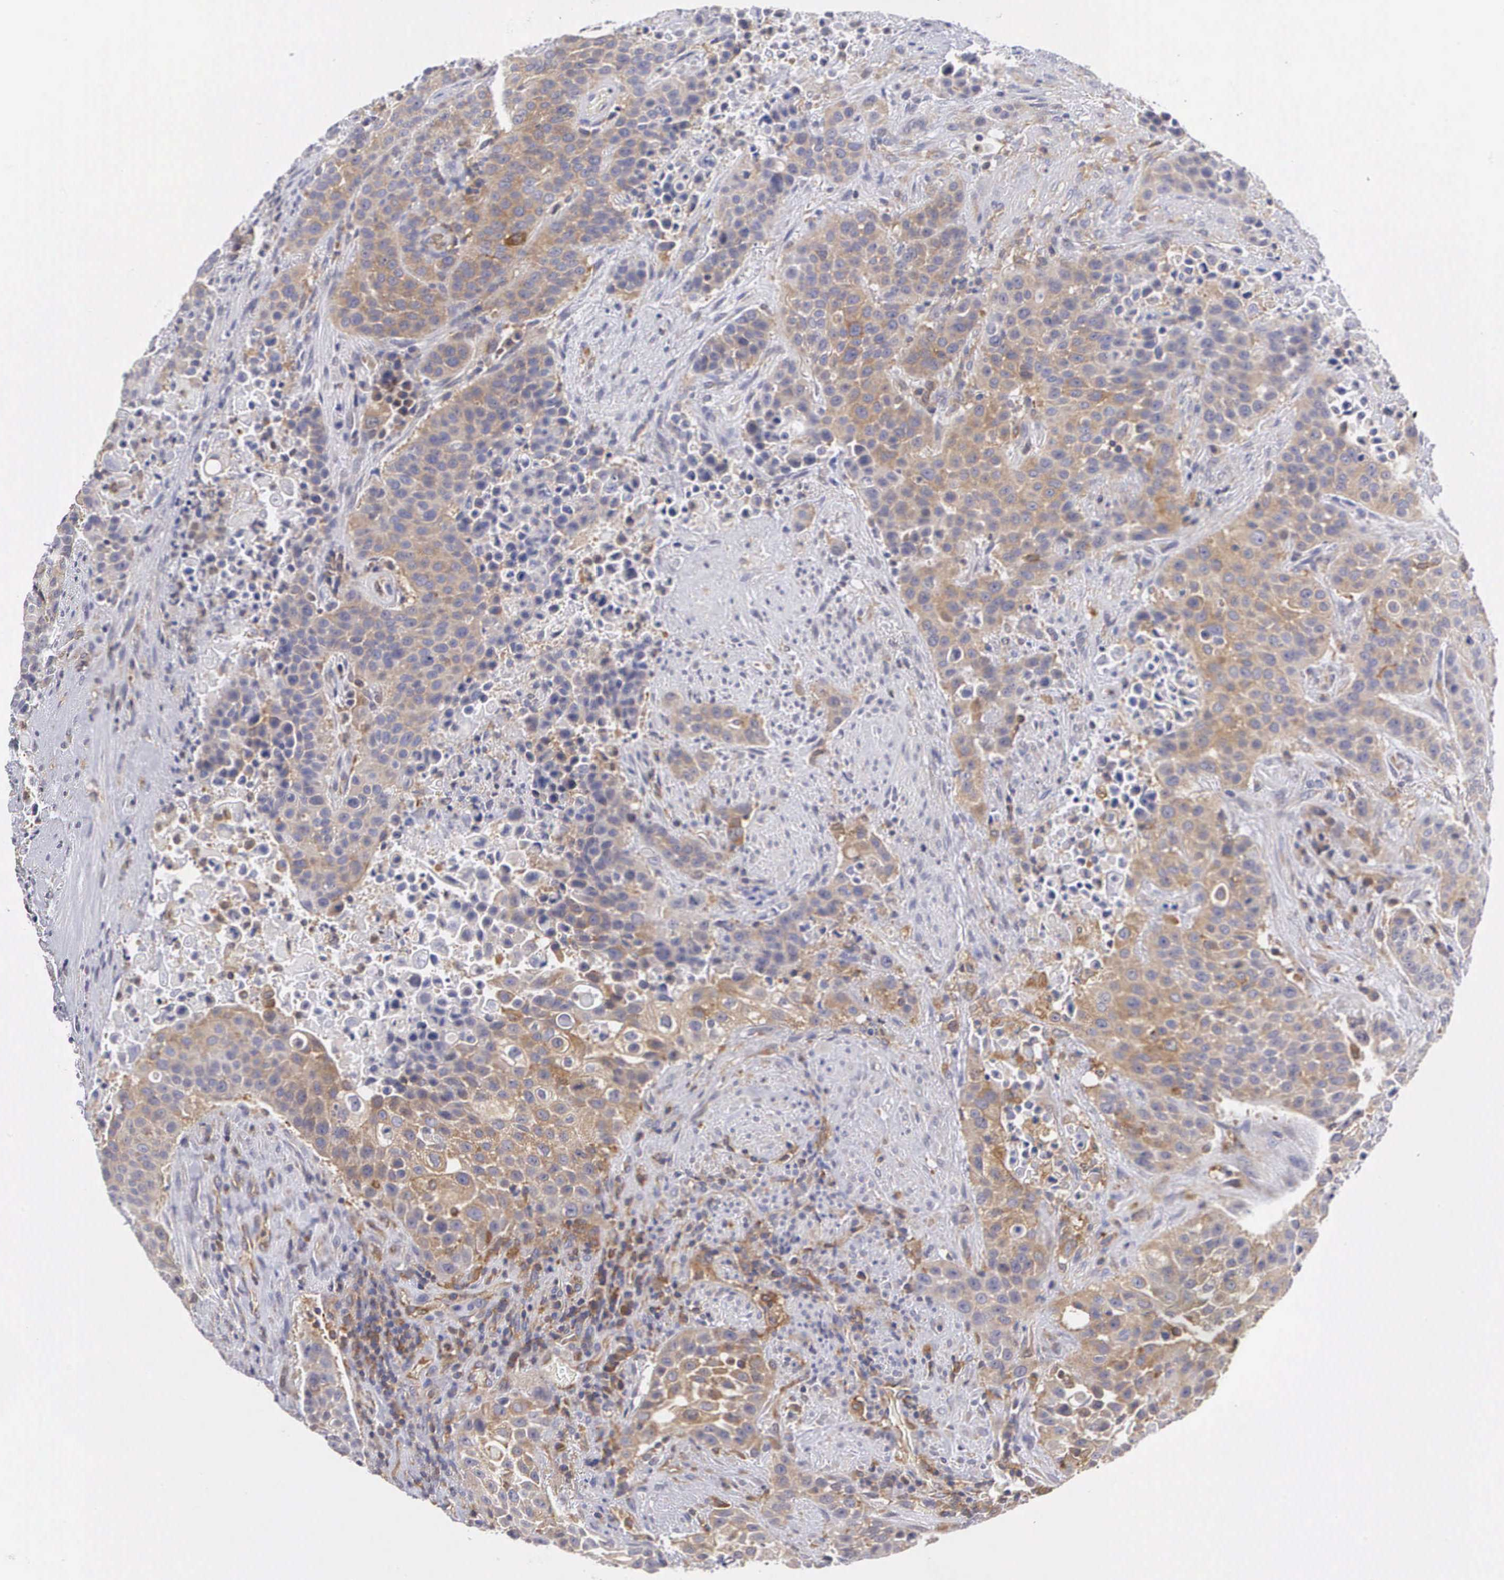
{"staining": {"intensity": "weak", "quantity": ">75%", "location": "cytoplasmic/membranous"}, "tissue": "urothelial cancer", "cell_type": "Tumor cells", "image_type": "cancer", "snomed": [{"axis": "morphology", "description": "Urothelial carcinoma, High grade"}, {"axis": "topography", "description": "Urinary bladder"}], "caption": "Immunohistochemical staining of human urothelial cancer displays low levels of weak cytoplasmic/membranous protein staining in about >75% of tumor cells.", "gene": "GRIPAP1", "patient": {"sex": "male", "age": 74}}